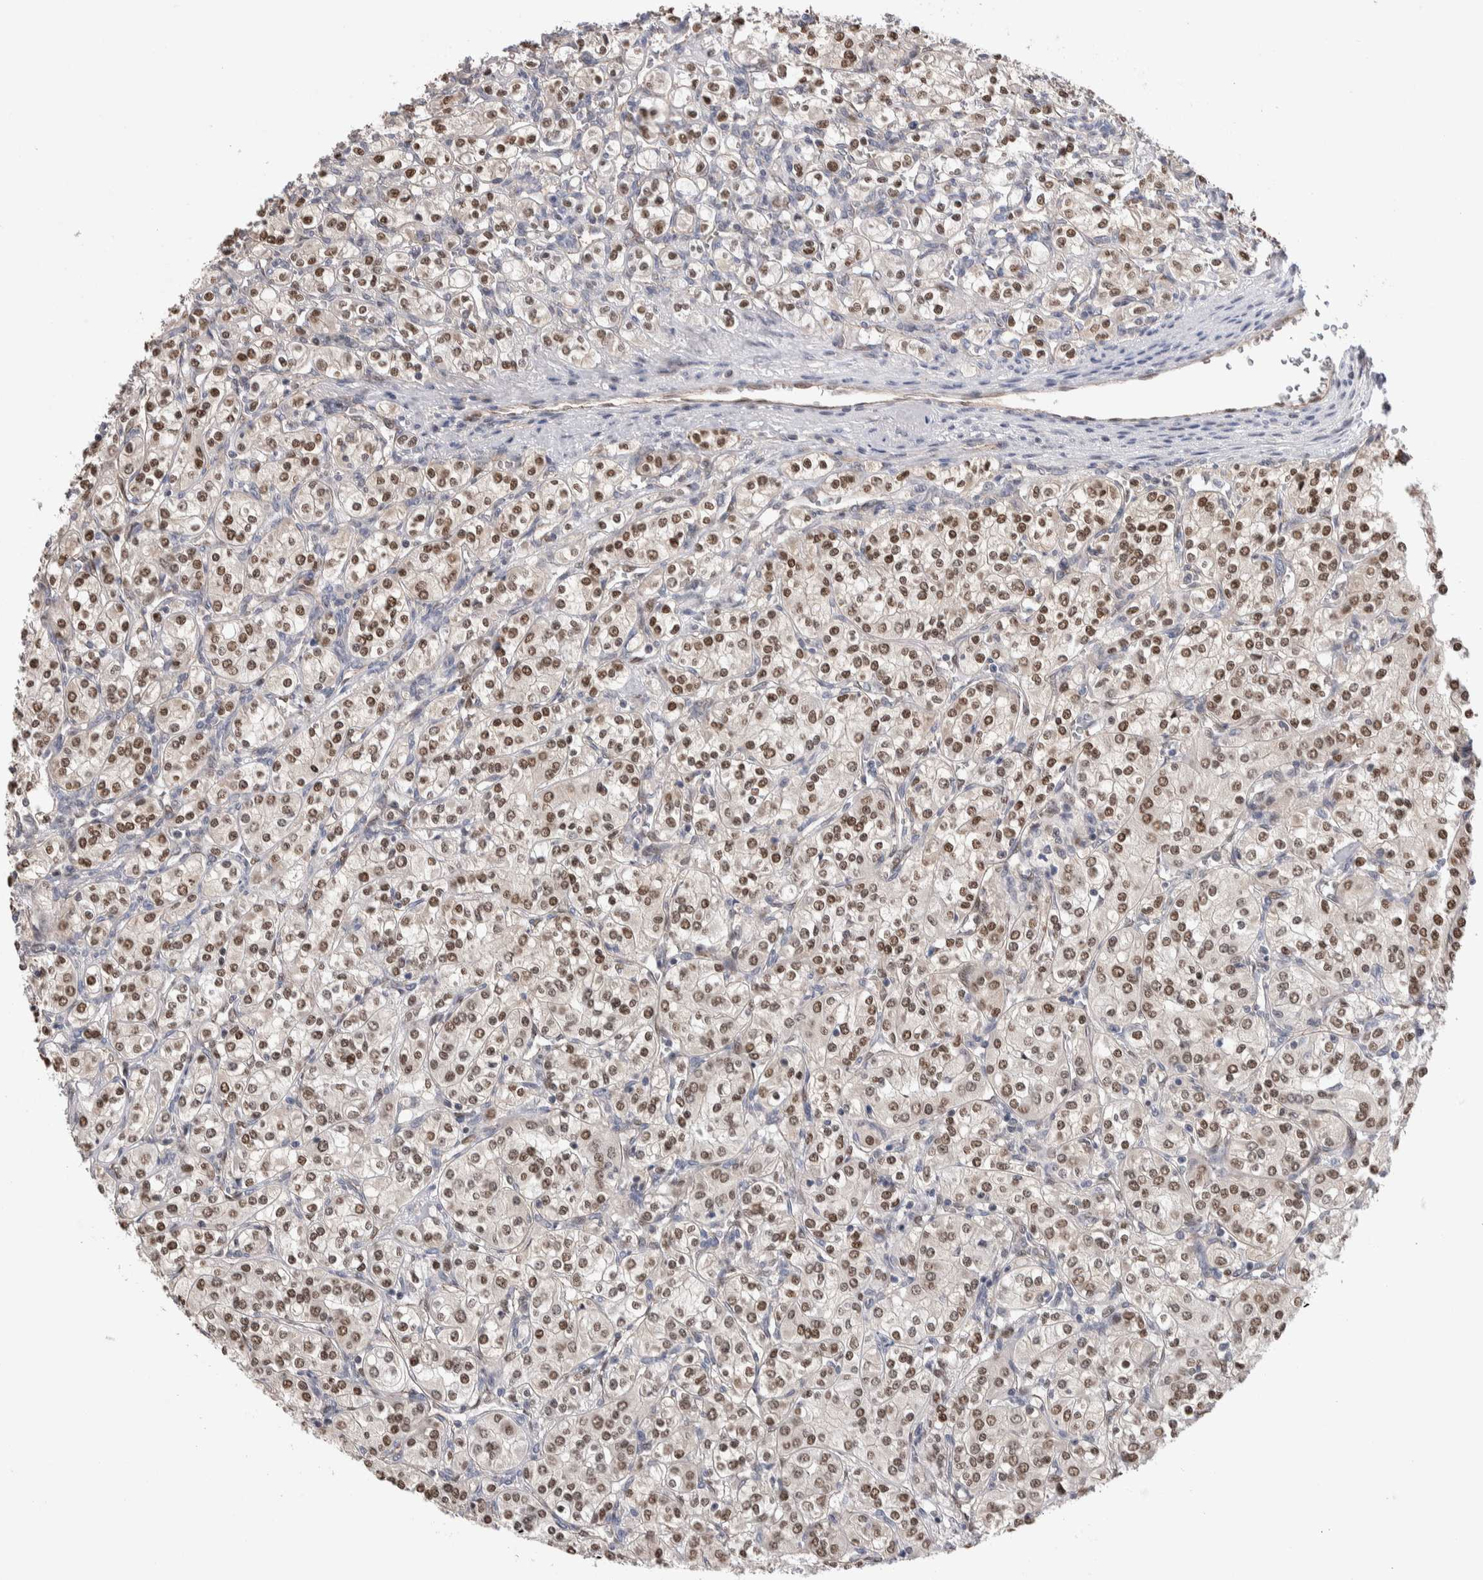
{"staining": {"intensity": "moderate", "quantity": ">75%", "location": "nuclear"}, "tissue": "renal cancer", "cell_type": "Tumor cells", "image_type": "cancer", "snomed": [{"axis": "morphology", "description": "Adenocarcinoma, NOS"}, {"axis": "topography", "description": "Kidney"}], "caption": "Renal adenocarcinoma stained with a protein marker exhibits moderate staining in tumor cells.", "gene": "ZBTB49", "patient": {"sex": "male", "age": 77}}